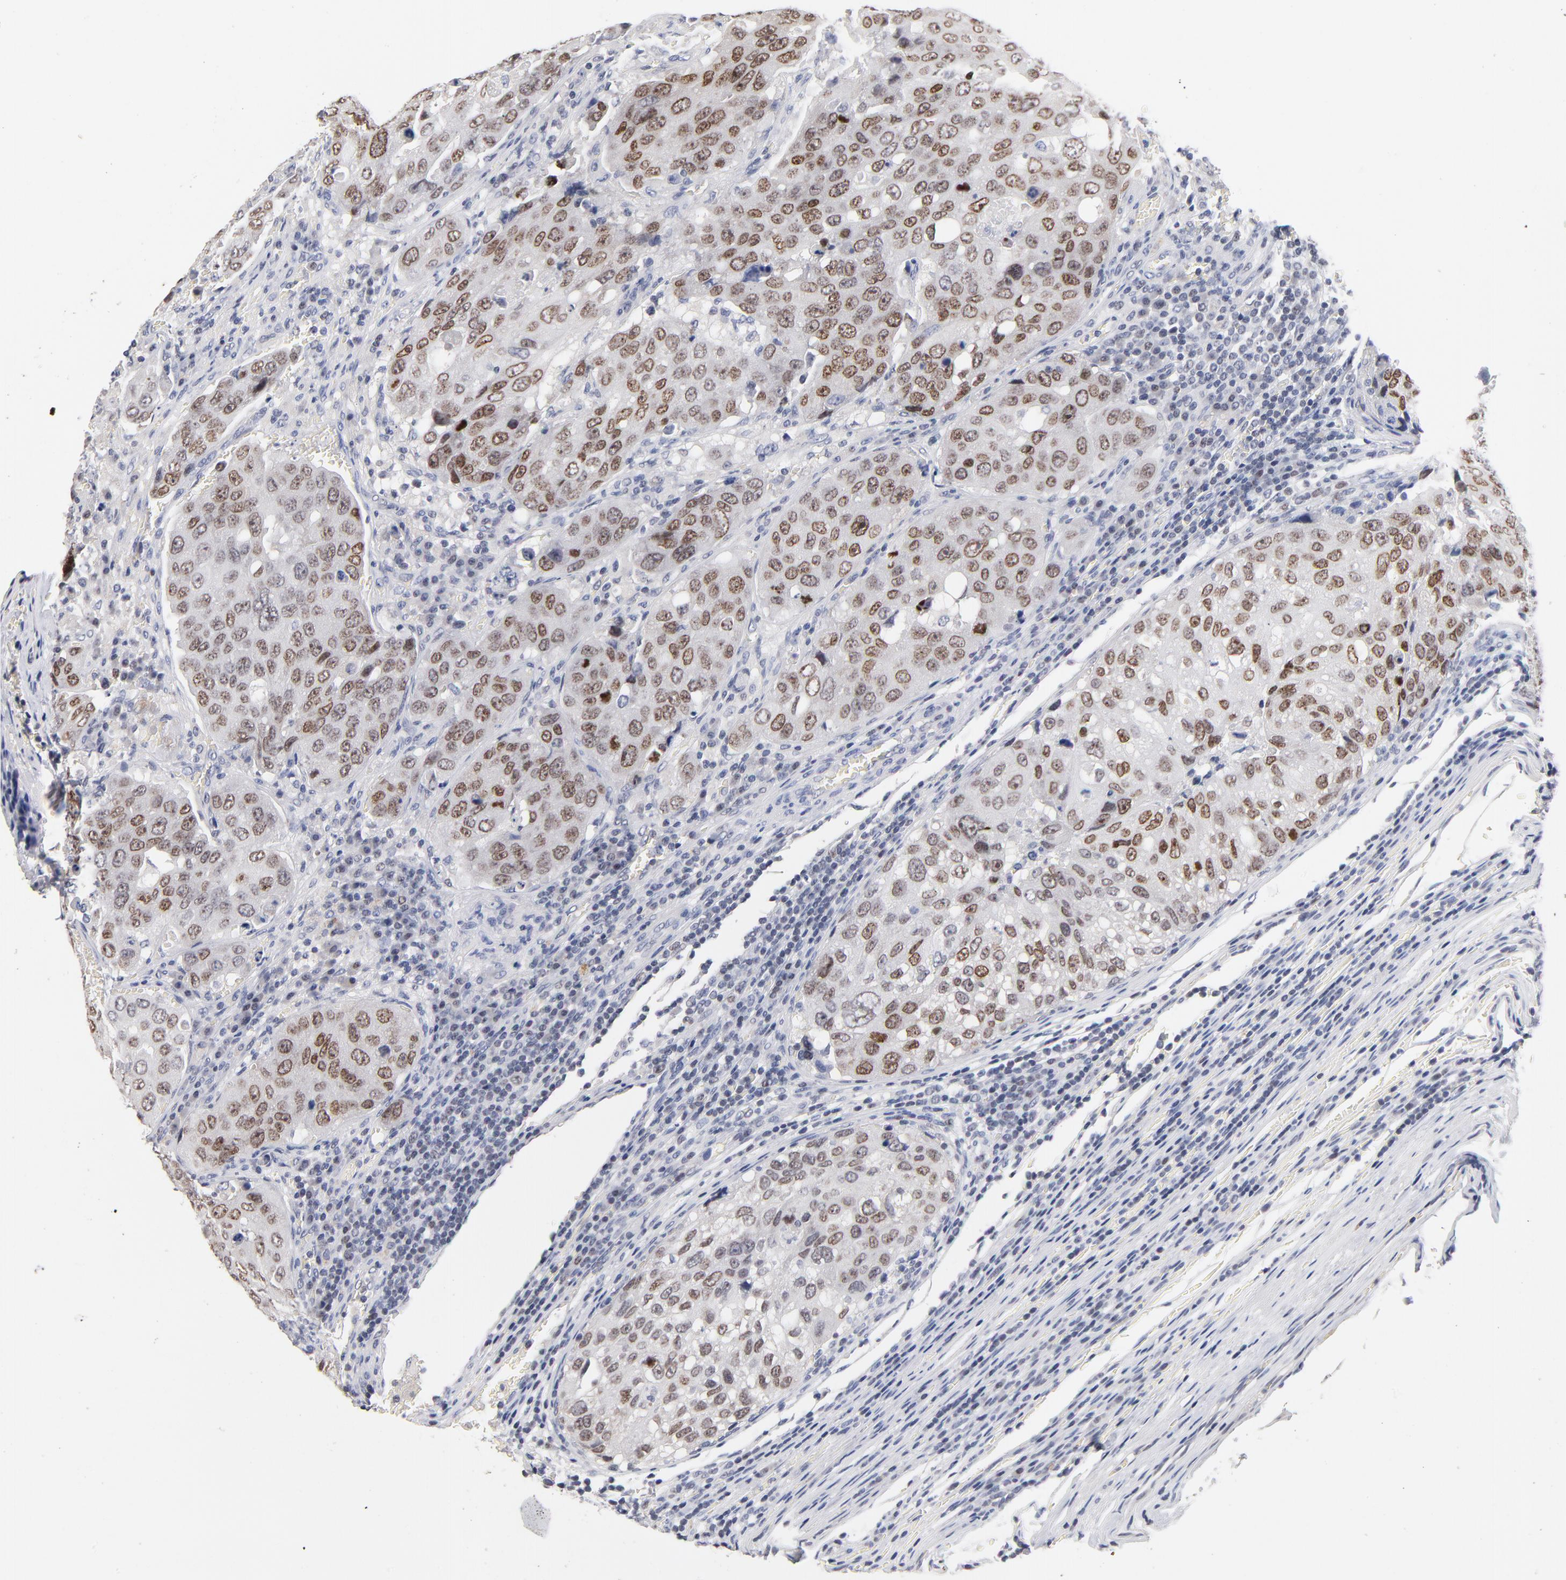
{"staining": {"intensity": "moderate", "quantity": ">75%", "location": "cytoplasmic/membranous,nuclear"}, "tissue": "urothelial cancer", "cell_type": "Tumor cells", "image_type": "cancer", "snomed": [{"axis": "morphology", "description": "Urothelial carcinoma, High grade"}, {"axis": "topography", "description": "Lymph node"}, {"axis": "topography", "description": "Urinary bladder"}], "caption": "Immunohistochemistry (IHC) (DAB) staining of human urothelial cancer exhibits moderate cytoplasmic/membranous and nuclear protein positivity in about >75% of tumor cells. (DAB = brown stain, brightfield microscopy at high magnification).", "gene": "ORC2", "patient": {"sex": "male", "age": 51}}